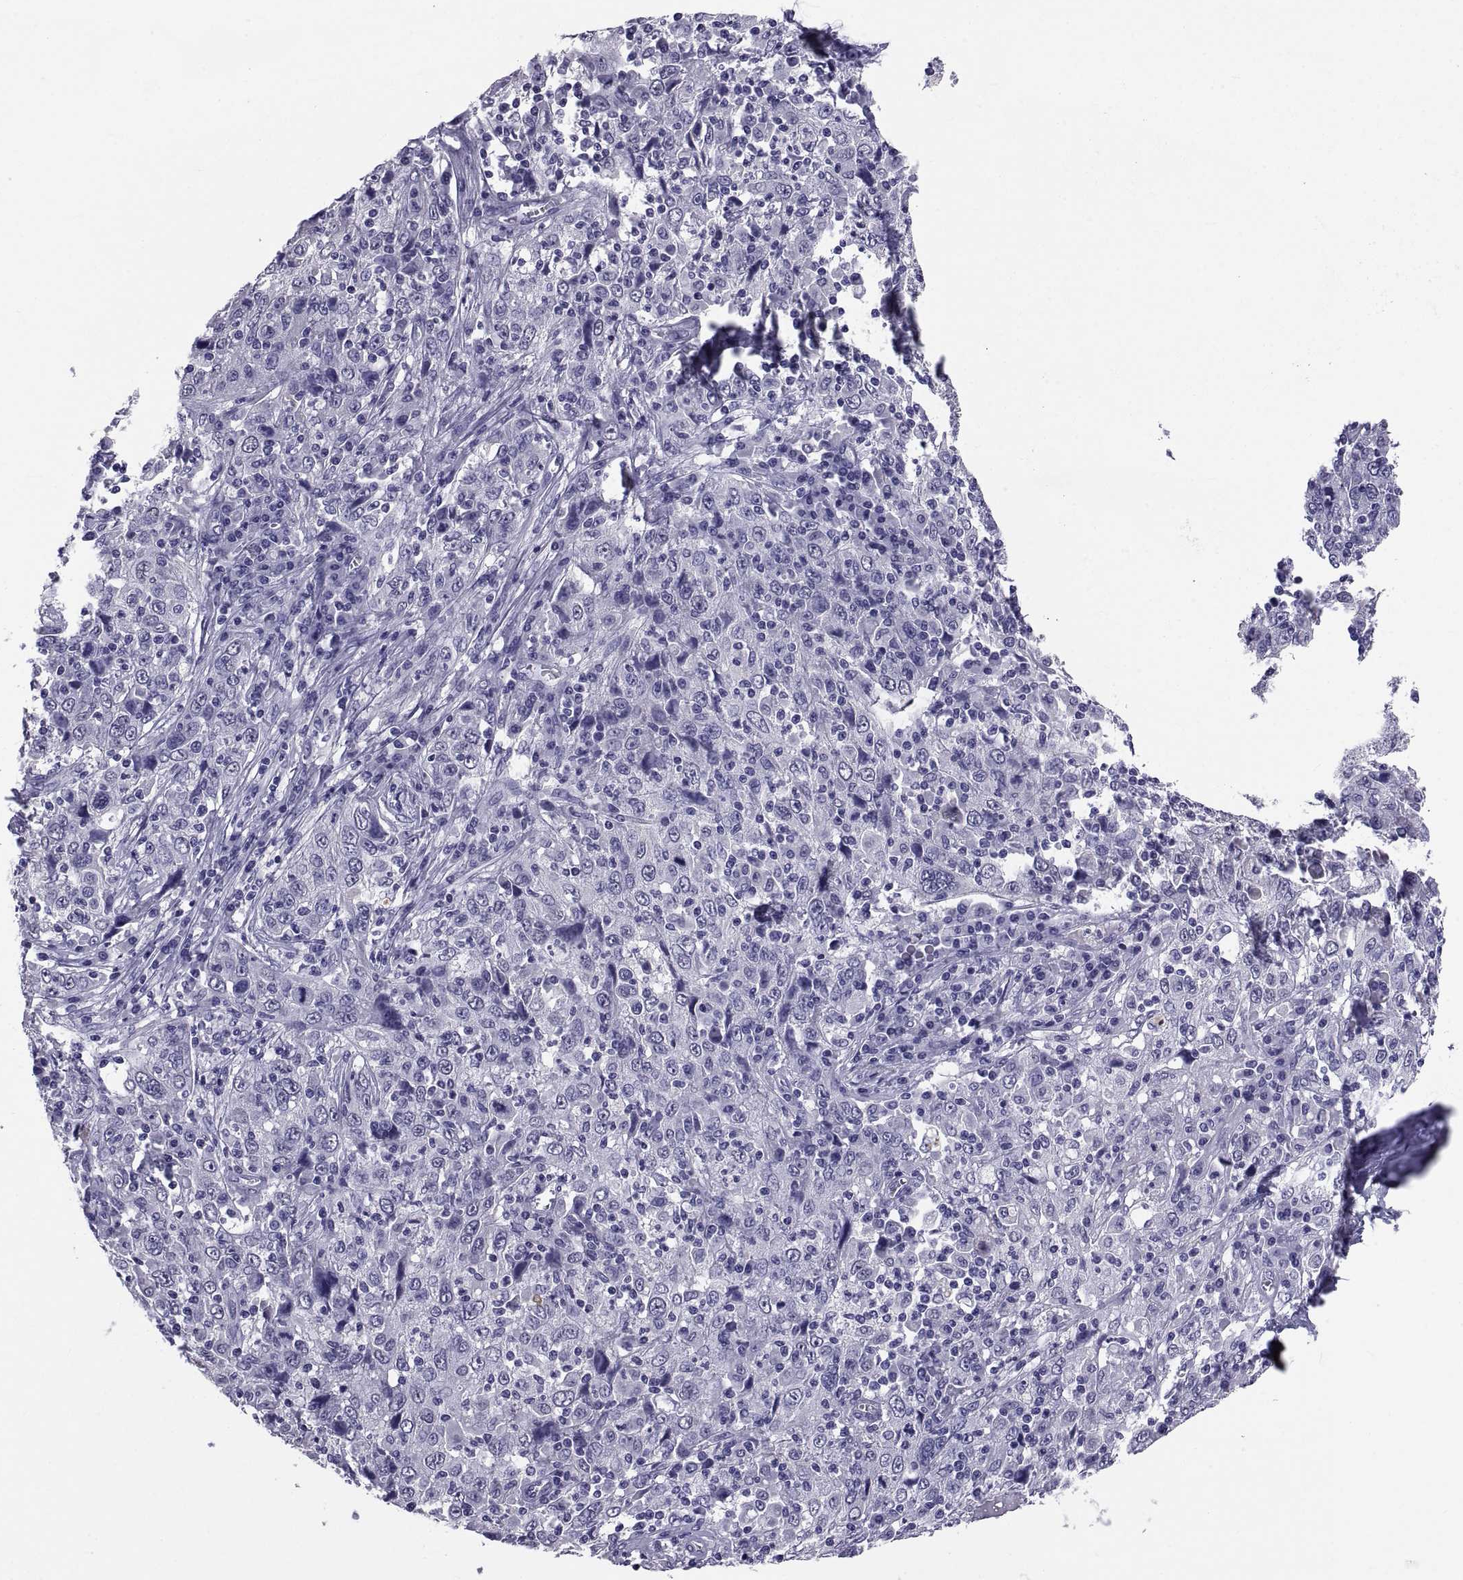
{"staining": {"intensity": "negative", "quantity": "none", "location": "none"}, "tissue": "cervical cancer", "cell_type": "Tumor cells", "image_type": "cancer", "snomed": [{"axis": "morphology", "description": "Squamous cell carcinoma, NOS"}, {"axis": "topography", "description": "Cervix"}], "caption": "Immunohistochemistry (IHC) of cervical cancer reveals no expression in tumor cells.", "gene": "TGFBR3L", "patient": {"sex": "female", "age": 46}}